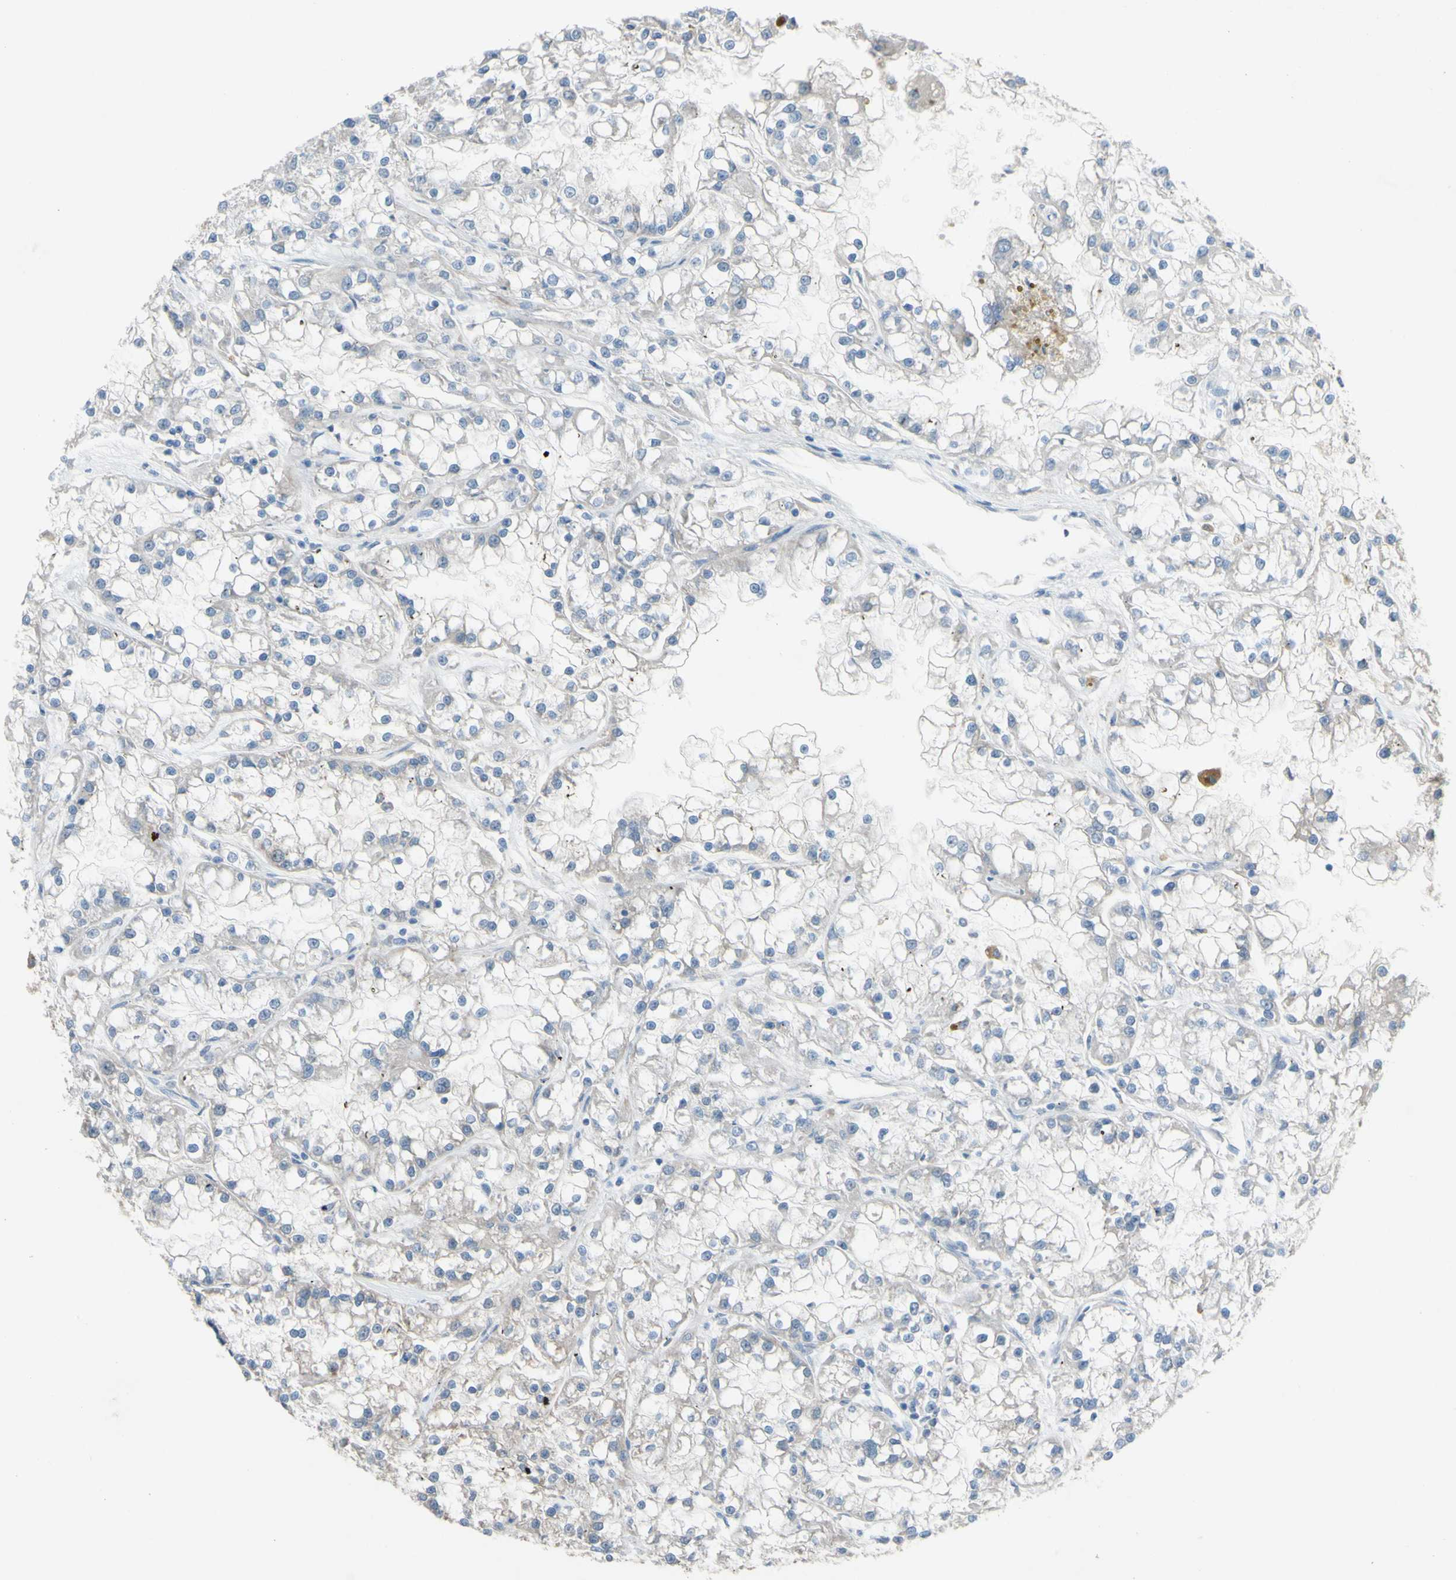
{"staining": {"intensity": "negative", "quantity": "none", "location": "none"}, "tissue": "renal cancer", "cell_type": "Tumor cells", "image_type": "cancer", "snomed": [{"axis": "morphology", "description": "Adenocarcinoma, NOS"}, {"axis": "topography", "description": "Kidney"}], "caption": "Immunohistochemical staining of human renal adenocarcinoma exhibits no significant expression in tumor cells.", "gene": "CDCP1", "patient": {"sex": "female", "age": 52}}